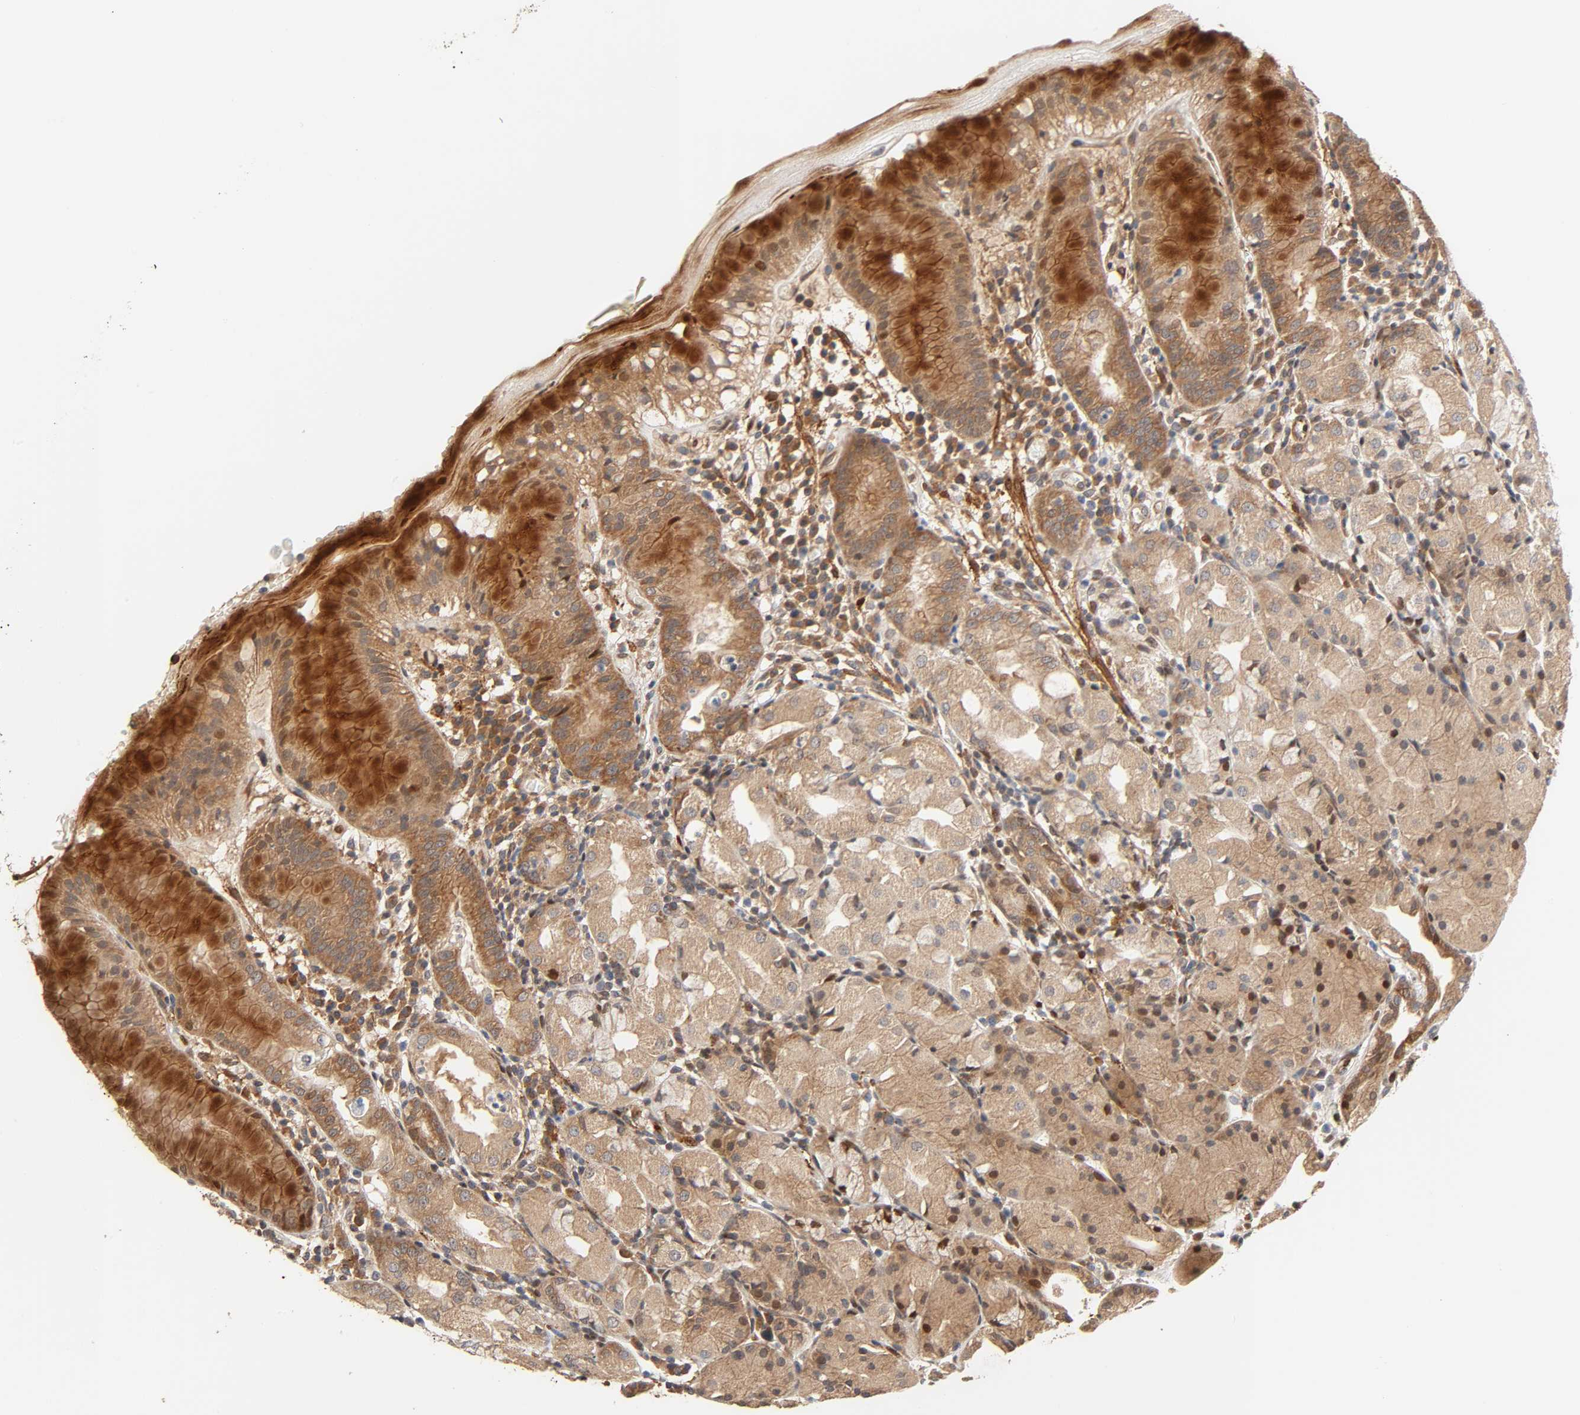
{"staining": {"intensity": "moderate", "quantity": ">75%", "location": "cytoplasmic/membranous,nuclear"}, "tissue": "stomach", "cell_type": "Glandular cells", "image_type": "normal", "snomed": [{"axis": "morphology", "description": "Normal tissue, NOS"}, {"axis": "topography", "description": "Stomach"}, {"axis": "topography", "description": "Stomach, lower"}], "caption": "Brown immunohistochemical staining in benign stomach demonstrates moderate cytoplasmic/membranous,nuclear expression in approximately >75% of glandular cells.", "gene": "NEMF", "patient": {"sex": "female", "age": 75}}